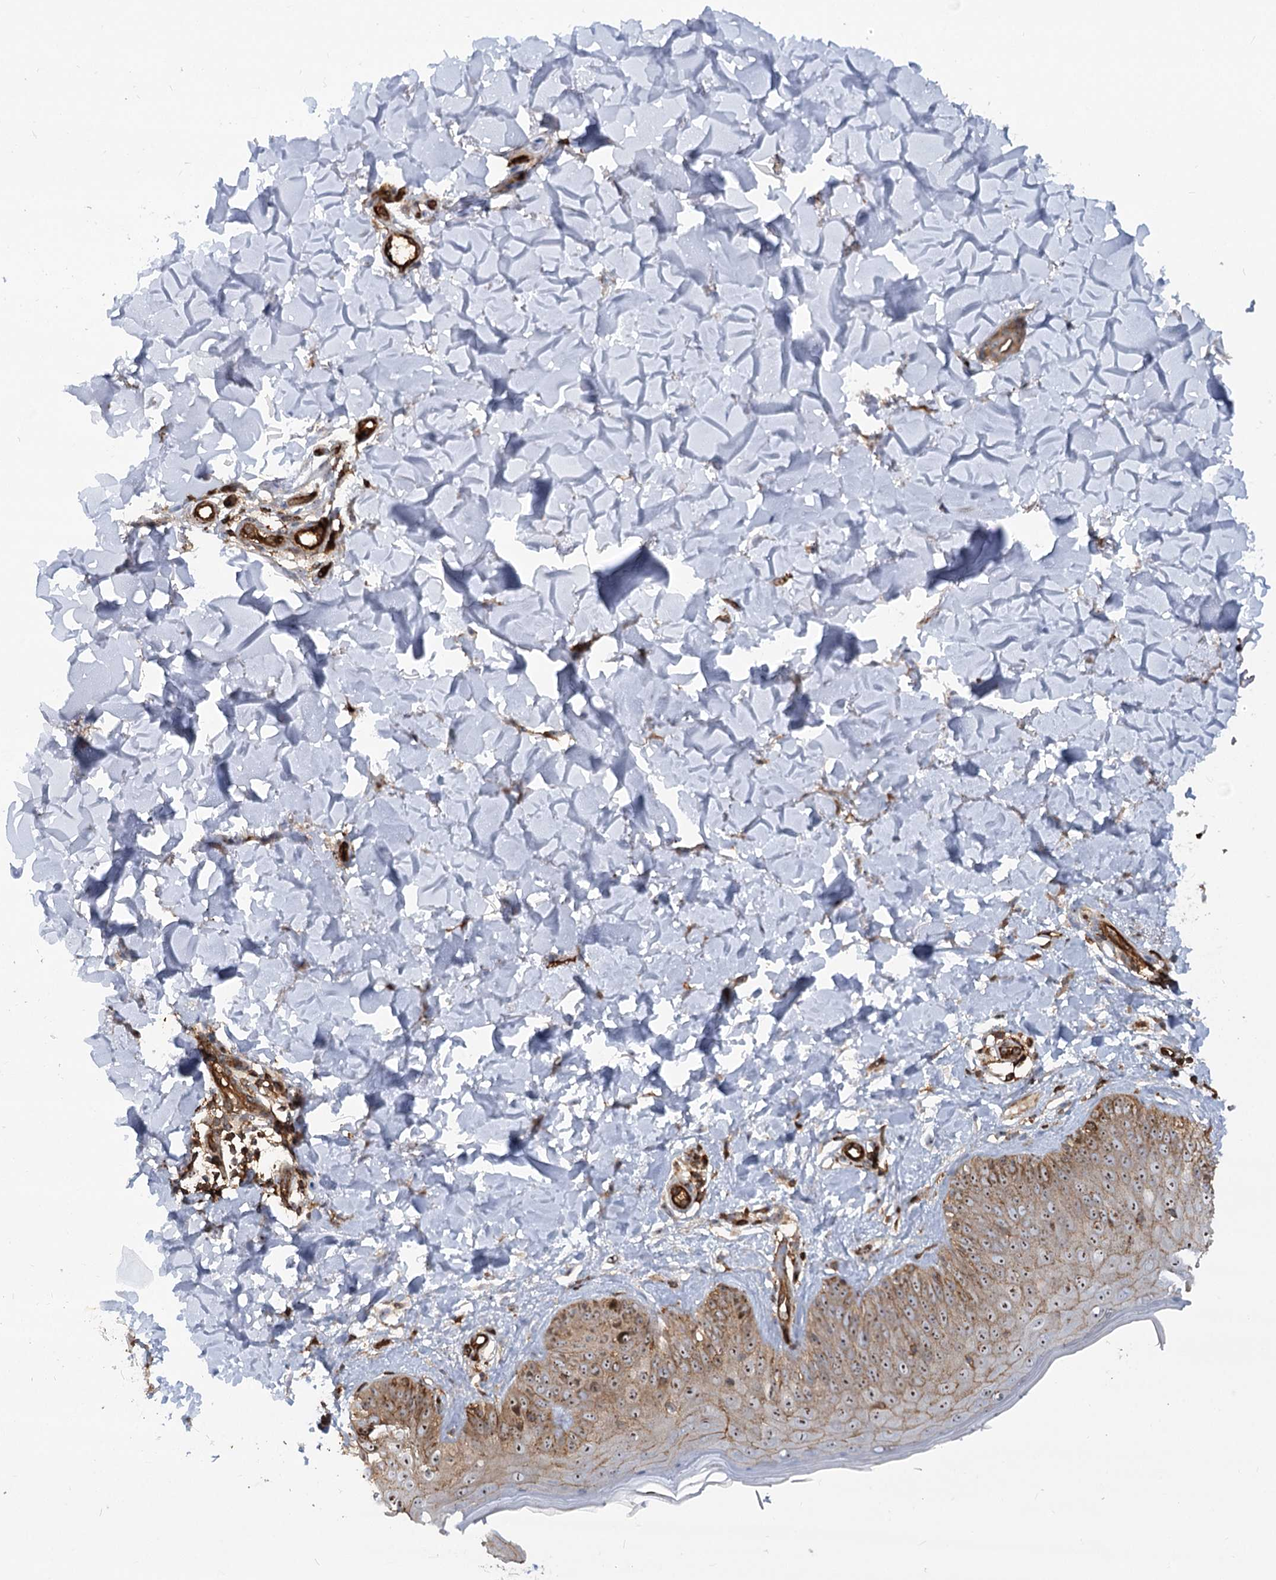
{"staining": {"intensity": "negative", "quantity": "none", "location": "none"}, "tissue": "skin", "cell_type": "Fibroblasts", "image_type": "normal", "snomed": [{"axis": "morphology", "description": "Normal tissue, NOS"}, {"axis": "topography", "description": "Skin"}], "caption": "A histopathology image of human skin is negative for staining in fibroblasts. (DAB (3,3'-diaminobenzidine) immunohistochemistry with hematoxylin counter stain).", "gene": "WDR36", "patient": {"sex": "male", "age": 52}}